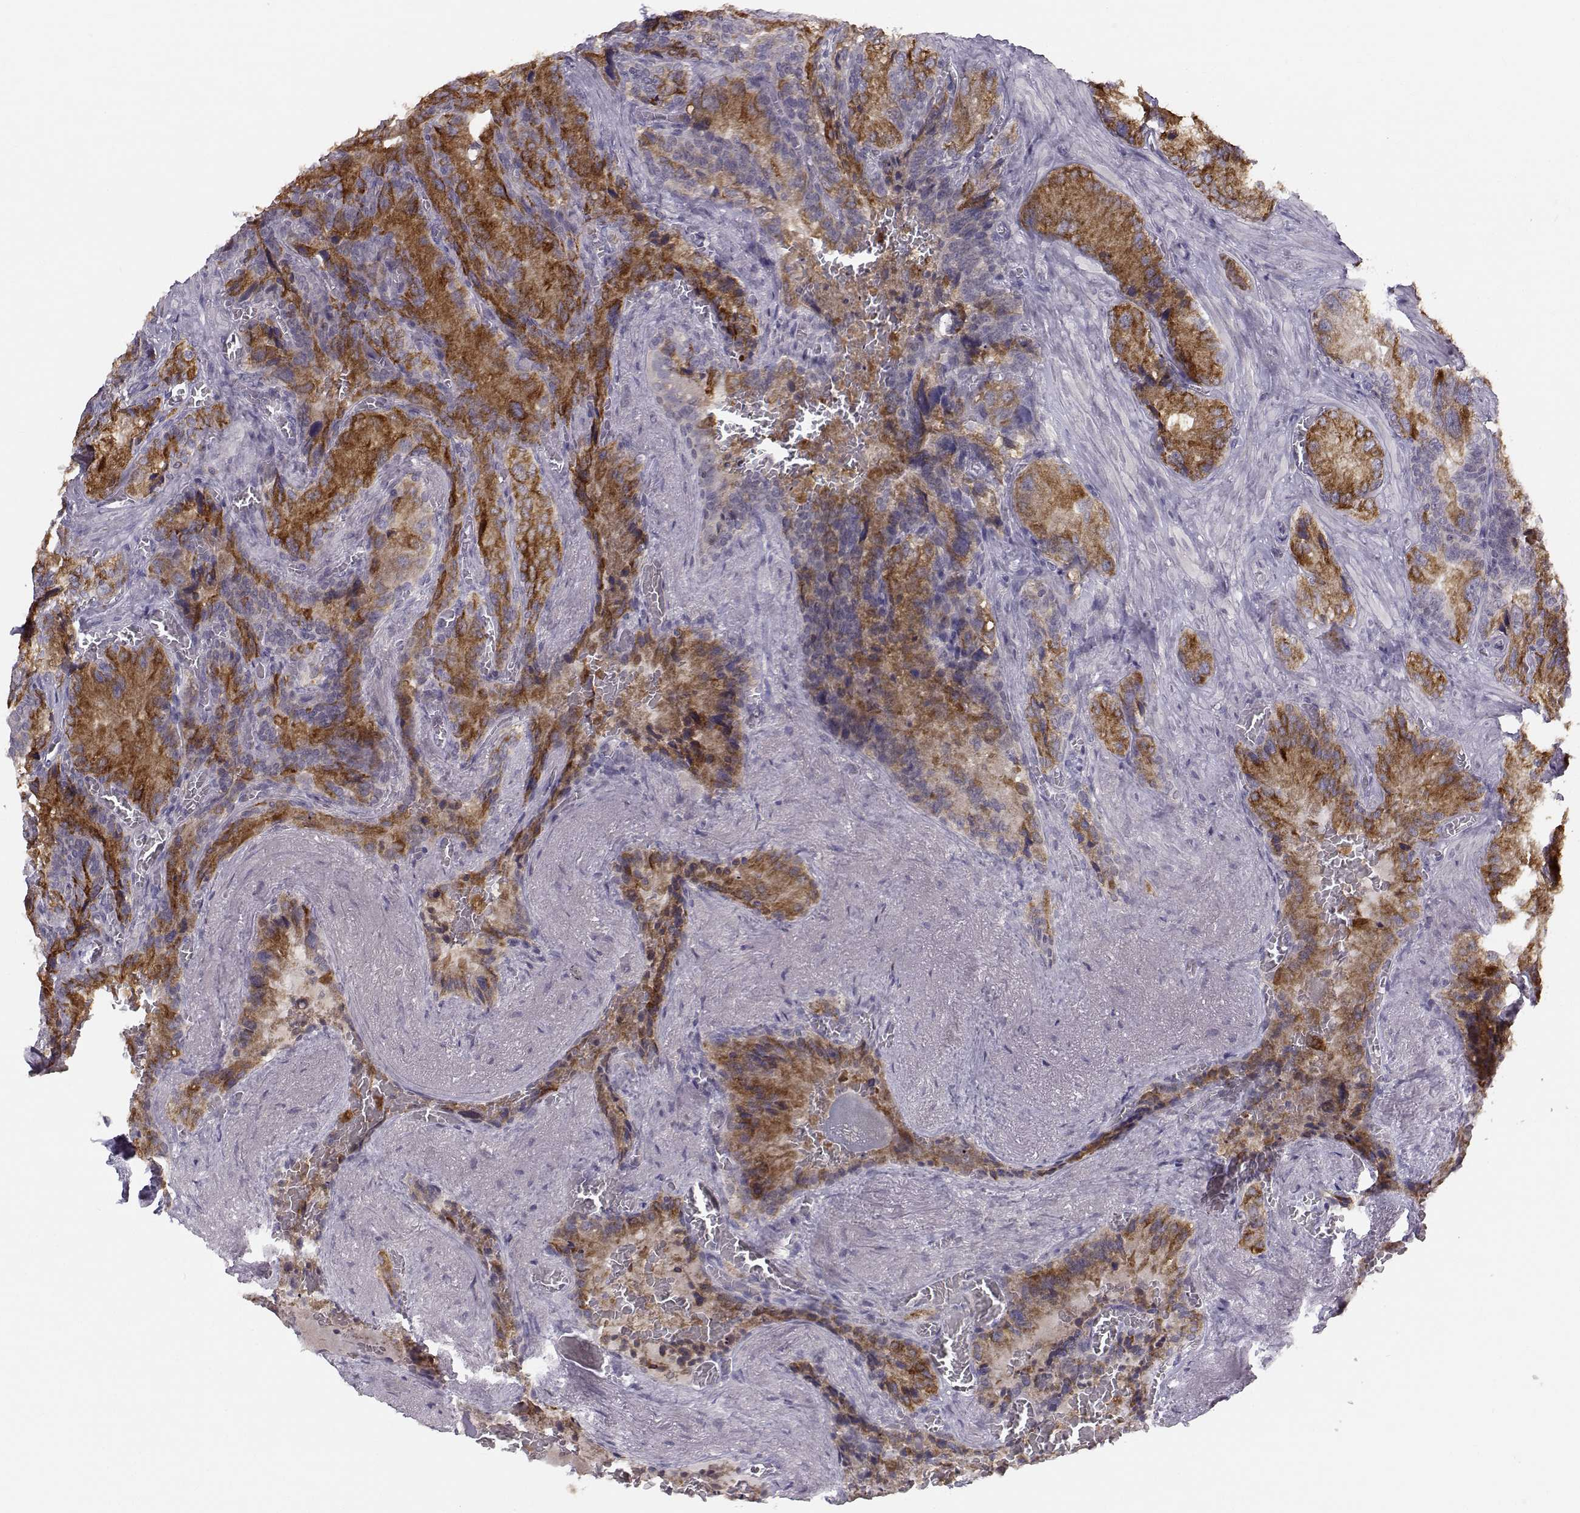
{"staining": {"intensity": "strong", "quantity": ">75%", "location": "cytoplasmic/membranous"}, "tissue": "seminal vesicle", "cell_type": "Glandular cells", "image_type": "normal", "snomed": [{"axis": "morphology", "description": "Normal tissue, NOS"}, {"axis": "topography", "description": "Seminal veicle"}], "caption": "The photomicrograph shows staining of unremarkable seminal vesicle, revealing strong cytoplasmic/membranous protein positivity (brown color) within glandular cells. The staining is performed using DAB (3,3'-diaminobenzidine) brown chromogen to label protein expression. The nuclei are counter-stained blue using hematoxylin.", "gene": "ACSL6", "patient": {"sex": "male", "age": 72}}